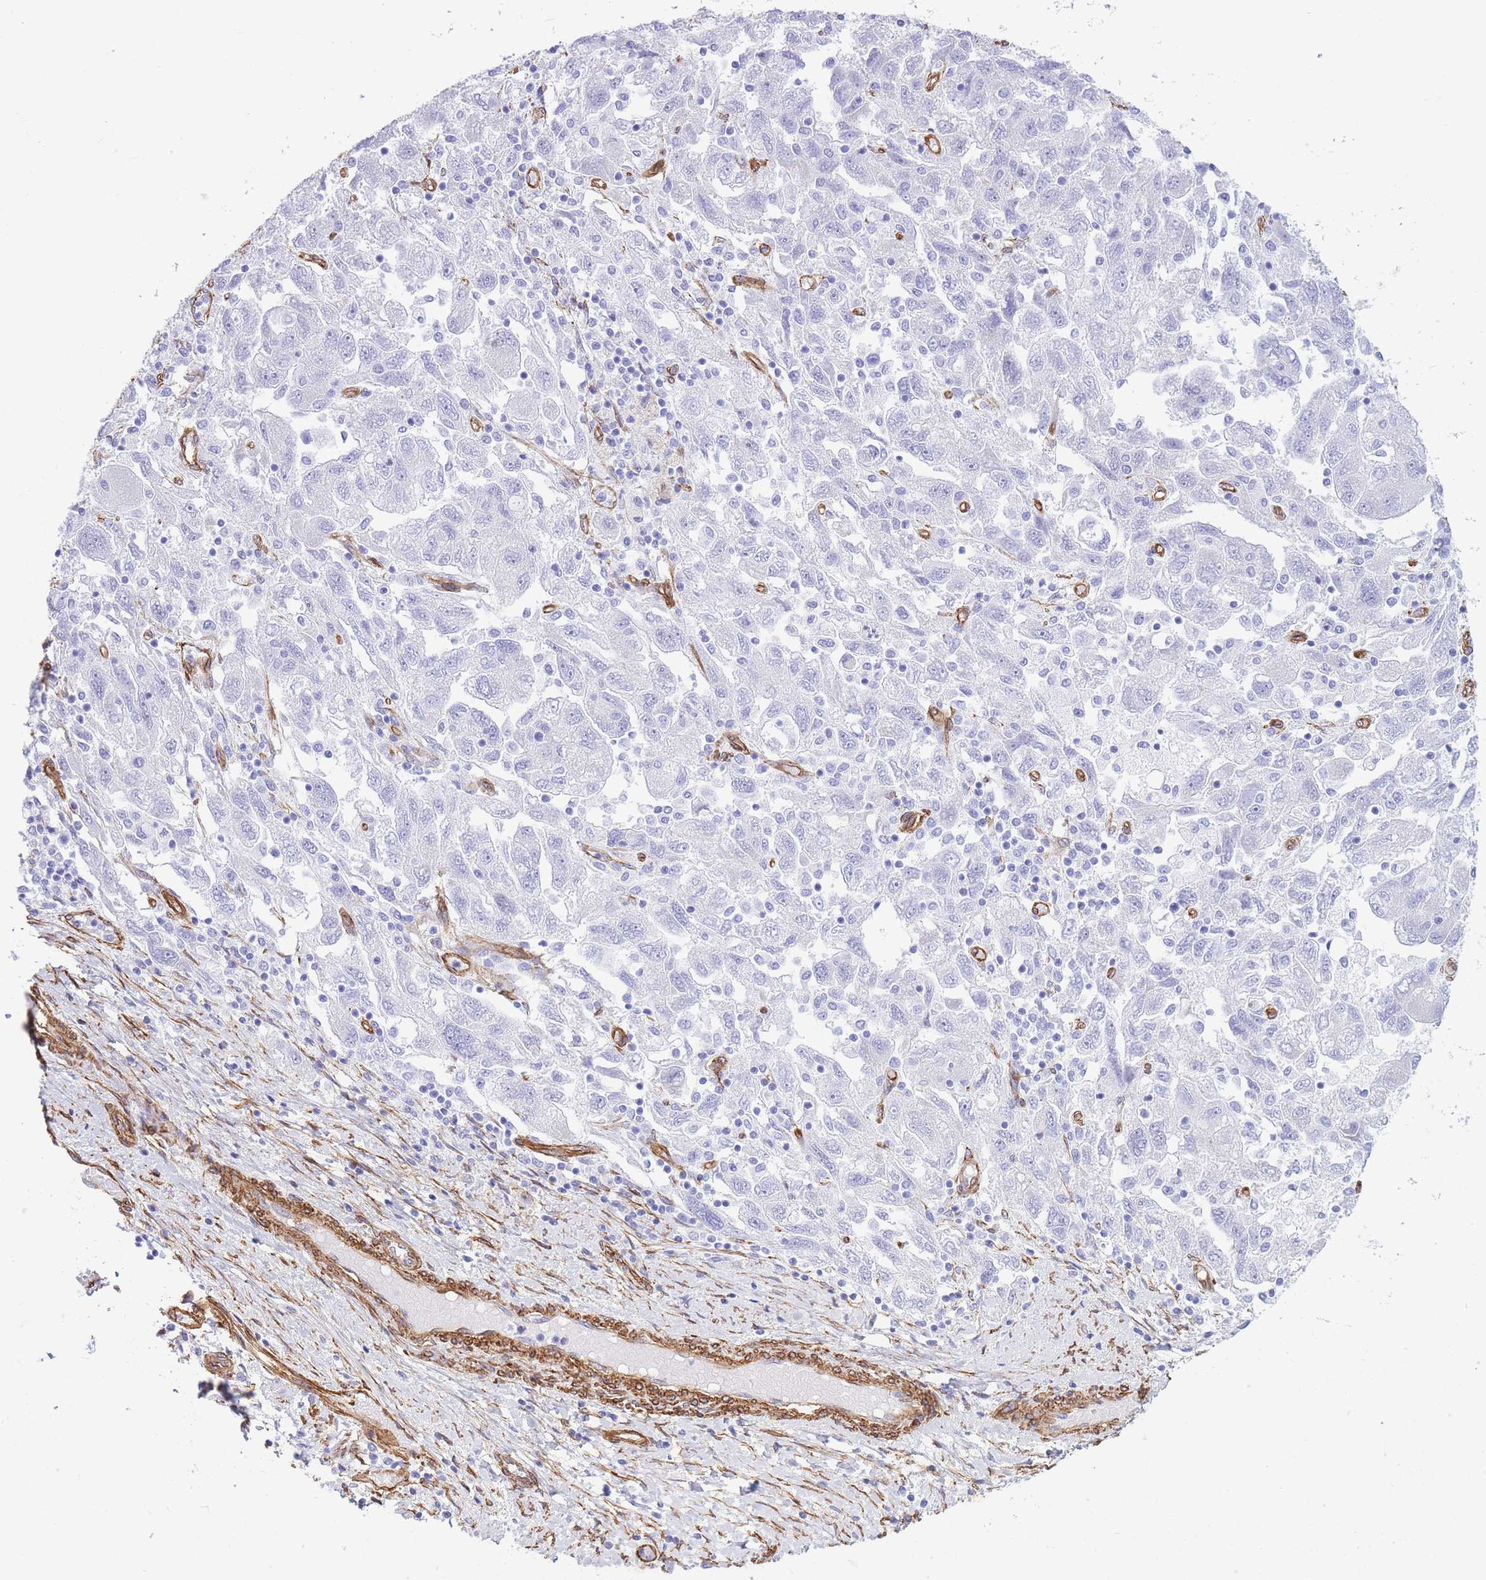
{"staining": {"intensity": "negative", "quantity": "none", "location": "none"}, "tissue": "ovarian cancer", "cell_type": "Tumor cells", "image_type": "cancer", "snomed": [{"axis": "morphology", "description": "Carcinoma, NOS"}, {"axis": "morphology", "description": "Cystadenocarcinoma, serous, NOS"}, {"axis": "topography", "description": "Ovary"}], "caption": "Histopathology image shows no protein expression in tumor cells of serous cystadenocarcinoma (ovarian) tissue. Nuclei are stained in blue.", "gene": "CAVIN1", "patient": {"sex": "female", "age": 69}}